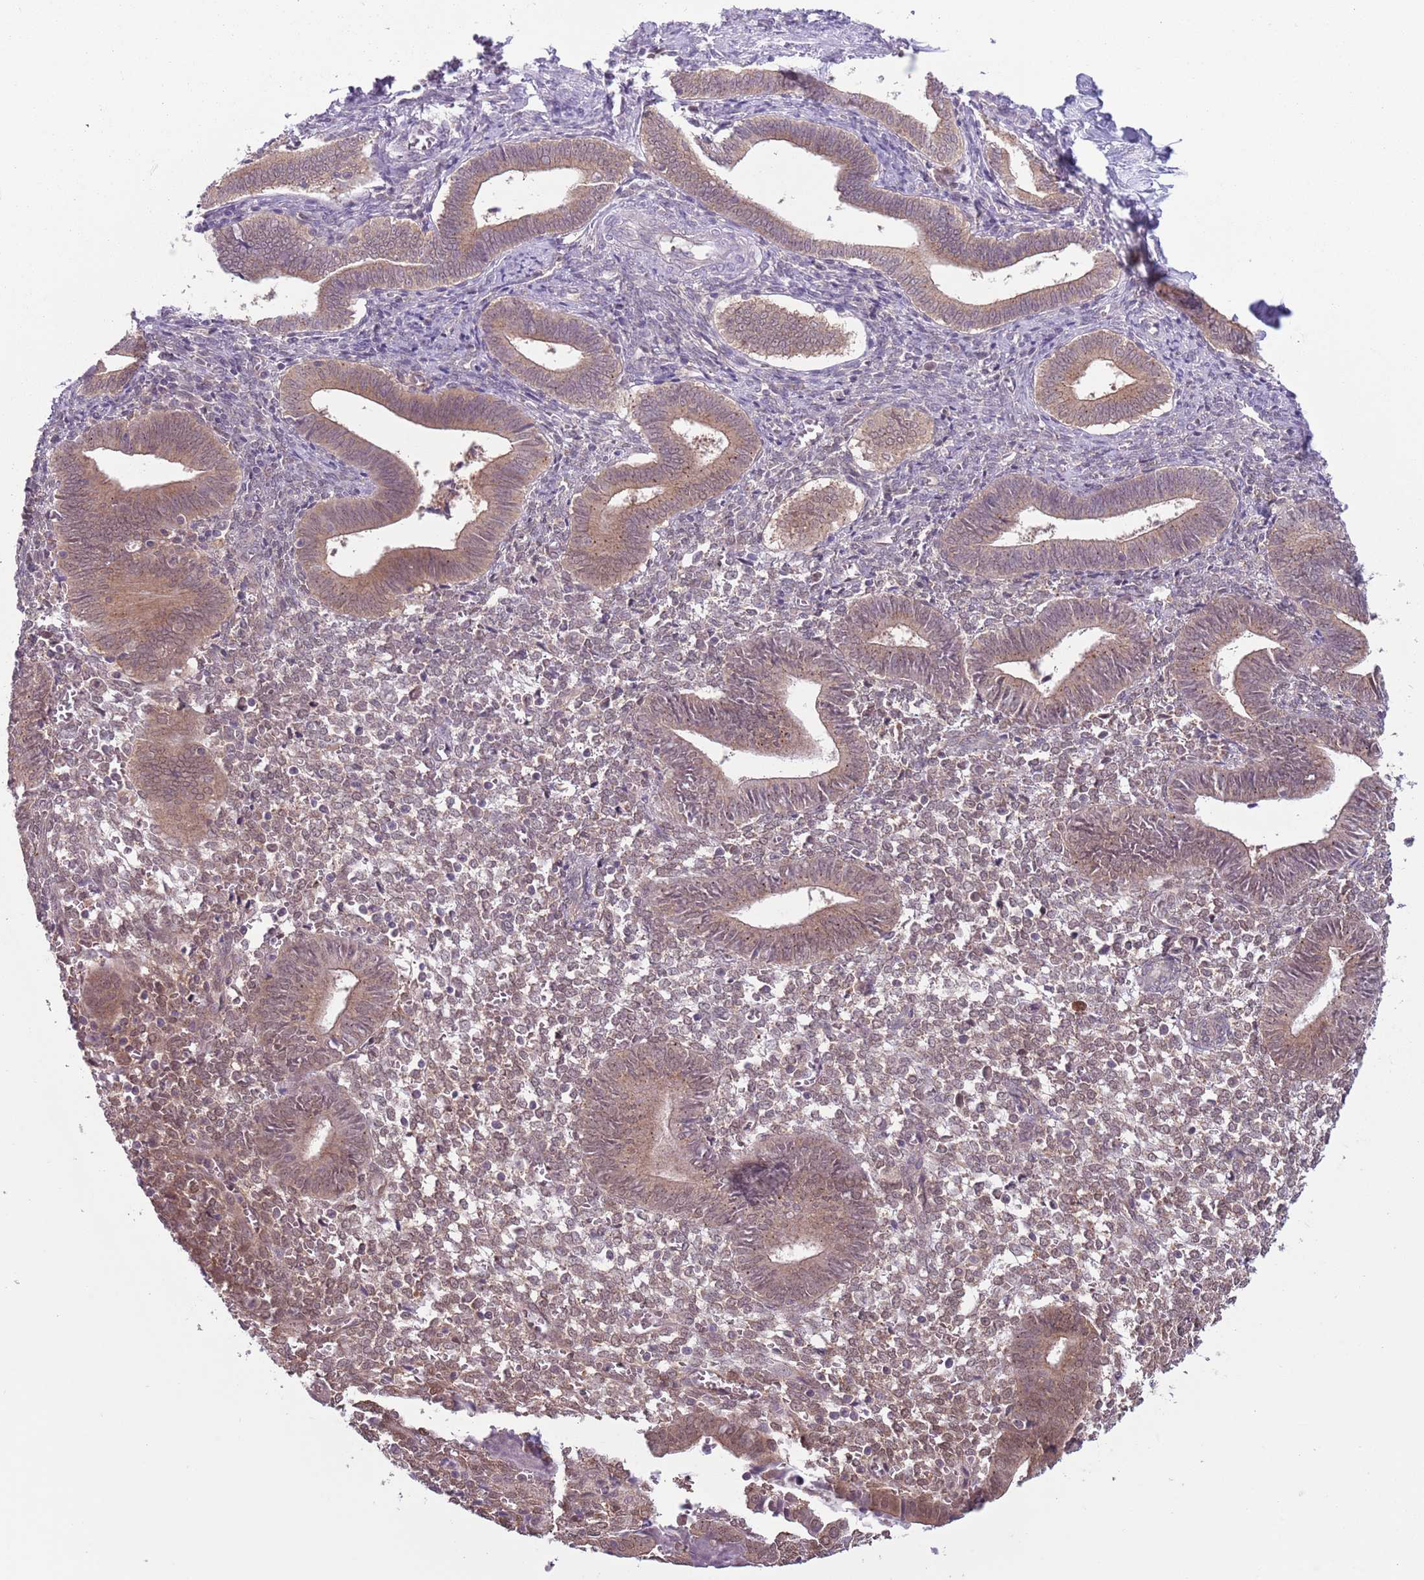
{"staining": {"intensity": "moderate", "quantity": "25%-75%", "location": "cytoplasmic/membranous"}, "tissue": "endometrium", "cell_type": "Cells in endometrial stroma", "image_type": "normal", "snomed": [{"axis": "morphology", "description": "Normal tissue, NOS"}, {"axis": "topography", "description": "Other"}, {"axis": "topography", "description": "Endometrium"}], "caption": "Endometrium stained with DAB immunohistochemistry exhibits medium levels of moderate cytoplasmic/membranous positivity in approximately 25%-75% of cells in endometrial stroma. (brown staining indicates protein expression, while blue staining denotes nuclei).", "gene": "COPE", "patient": {"sex": "female", "age": 44}}